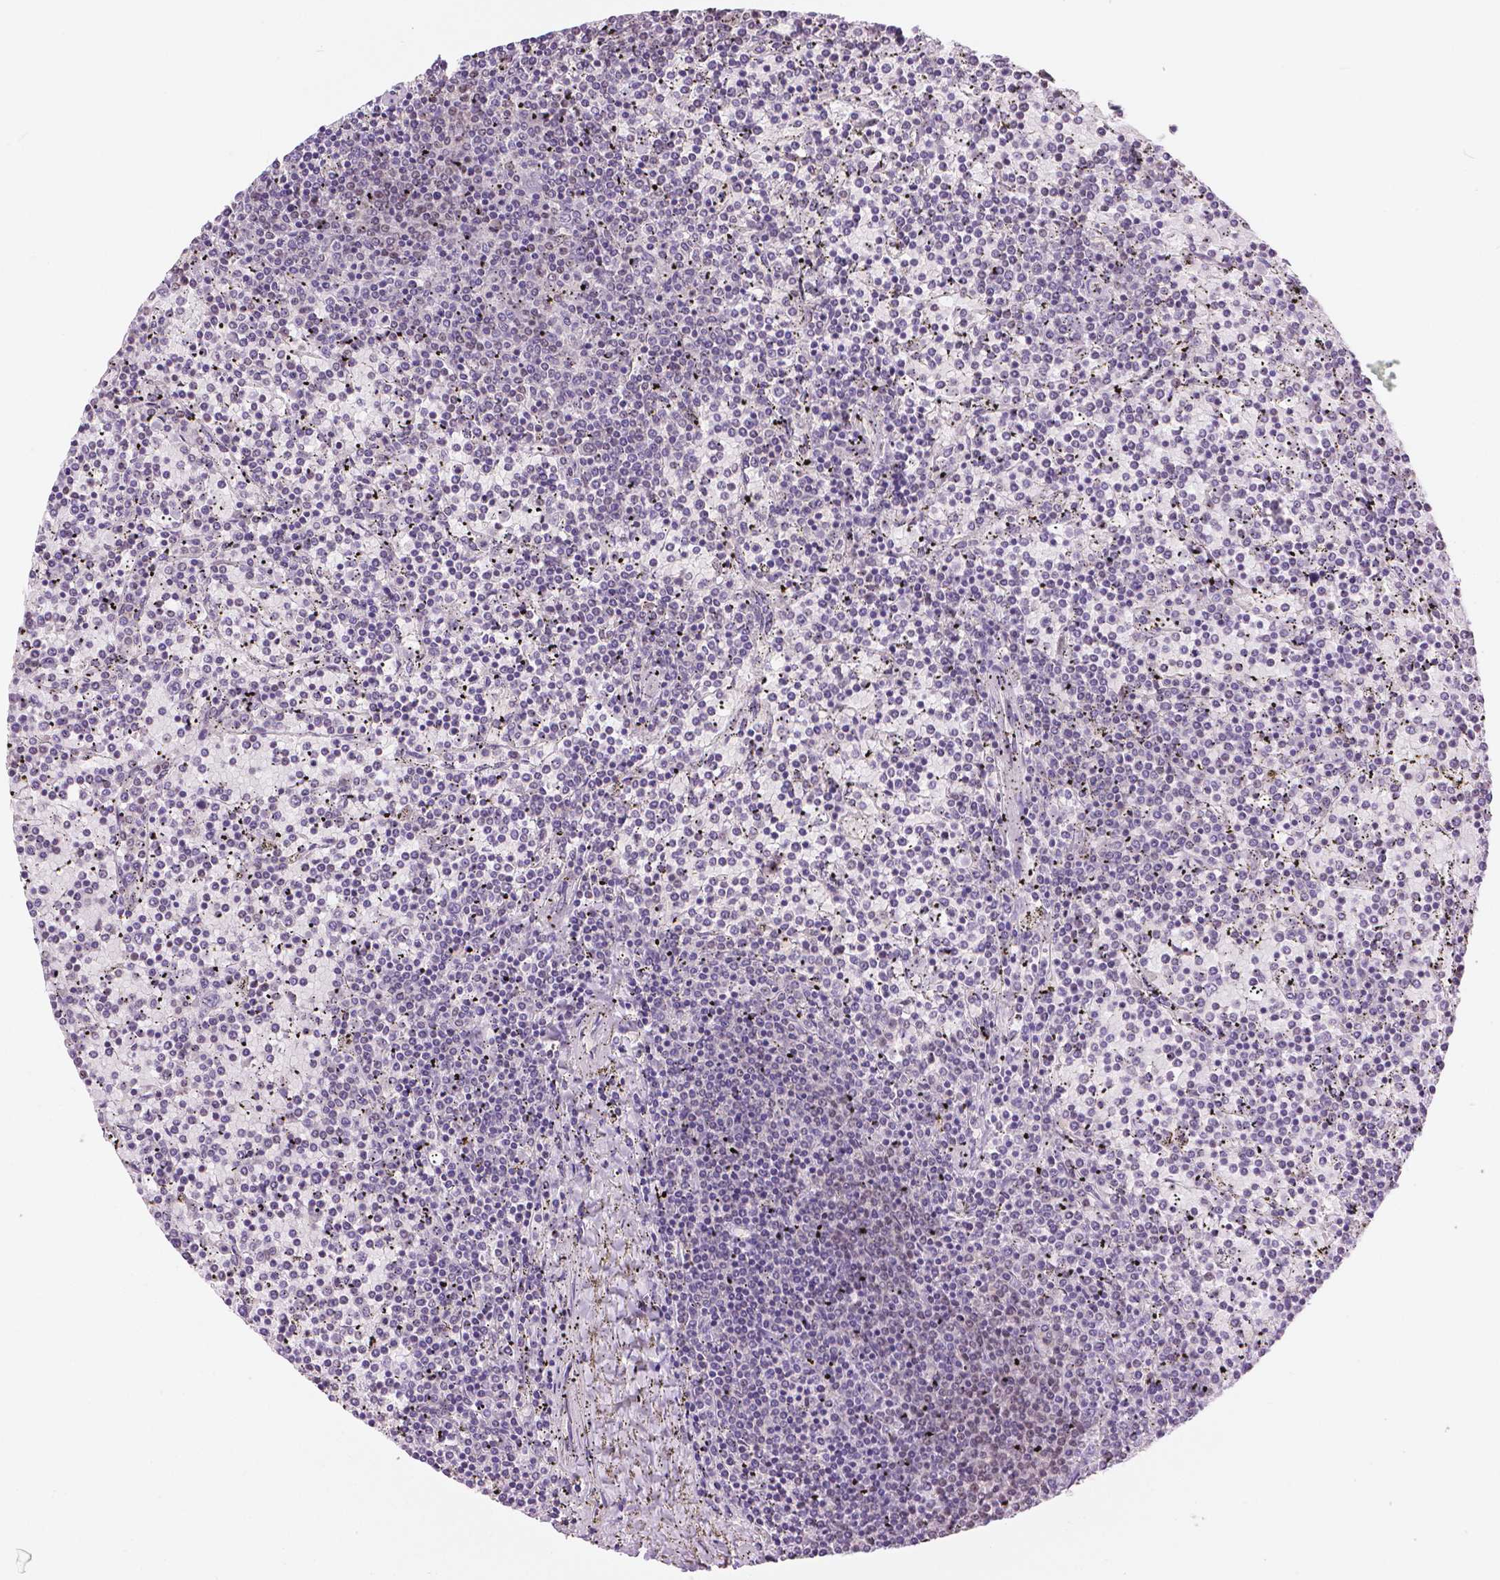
{"staining": {"intensity": "negative", "quantity": "none", "location": "none"}, "tissue": "lymphoma", "cell_type": "Tumor cells", "image_type": "cancer", "snomed": [{"axis": "morphology", "description": "Malignant lymphoma, non-Hodgkin's type, Low grade"}, {"axis": "topography", "description": "Spleen"}], "caption": "DAB immunohistochemical staining of human lymphoma exhibits no significant expression in tumor cells.", "gene": "NHP2", "patient": {"sex": "female", "age": 77}}